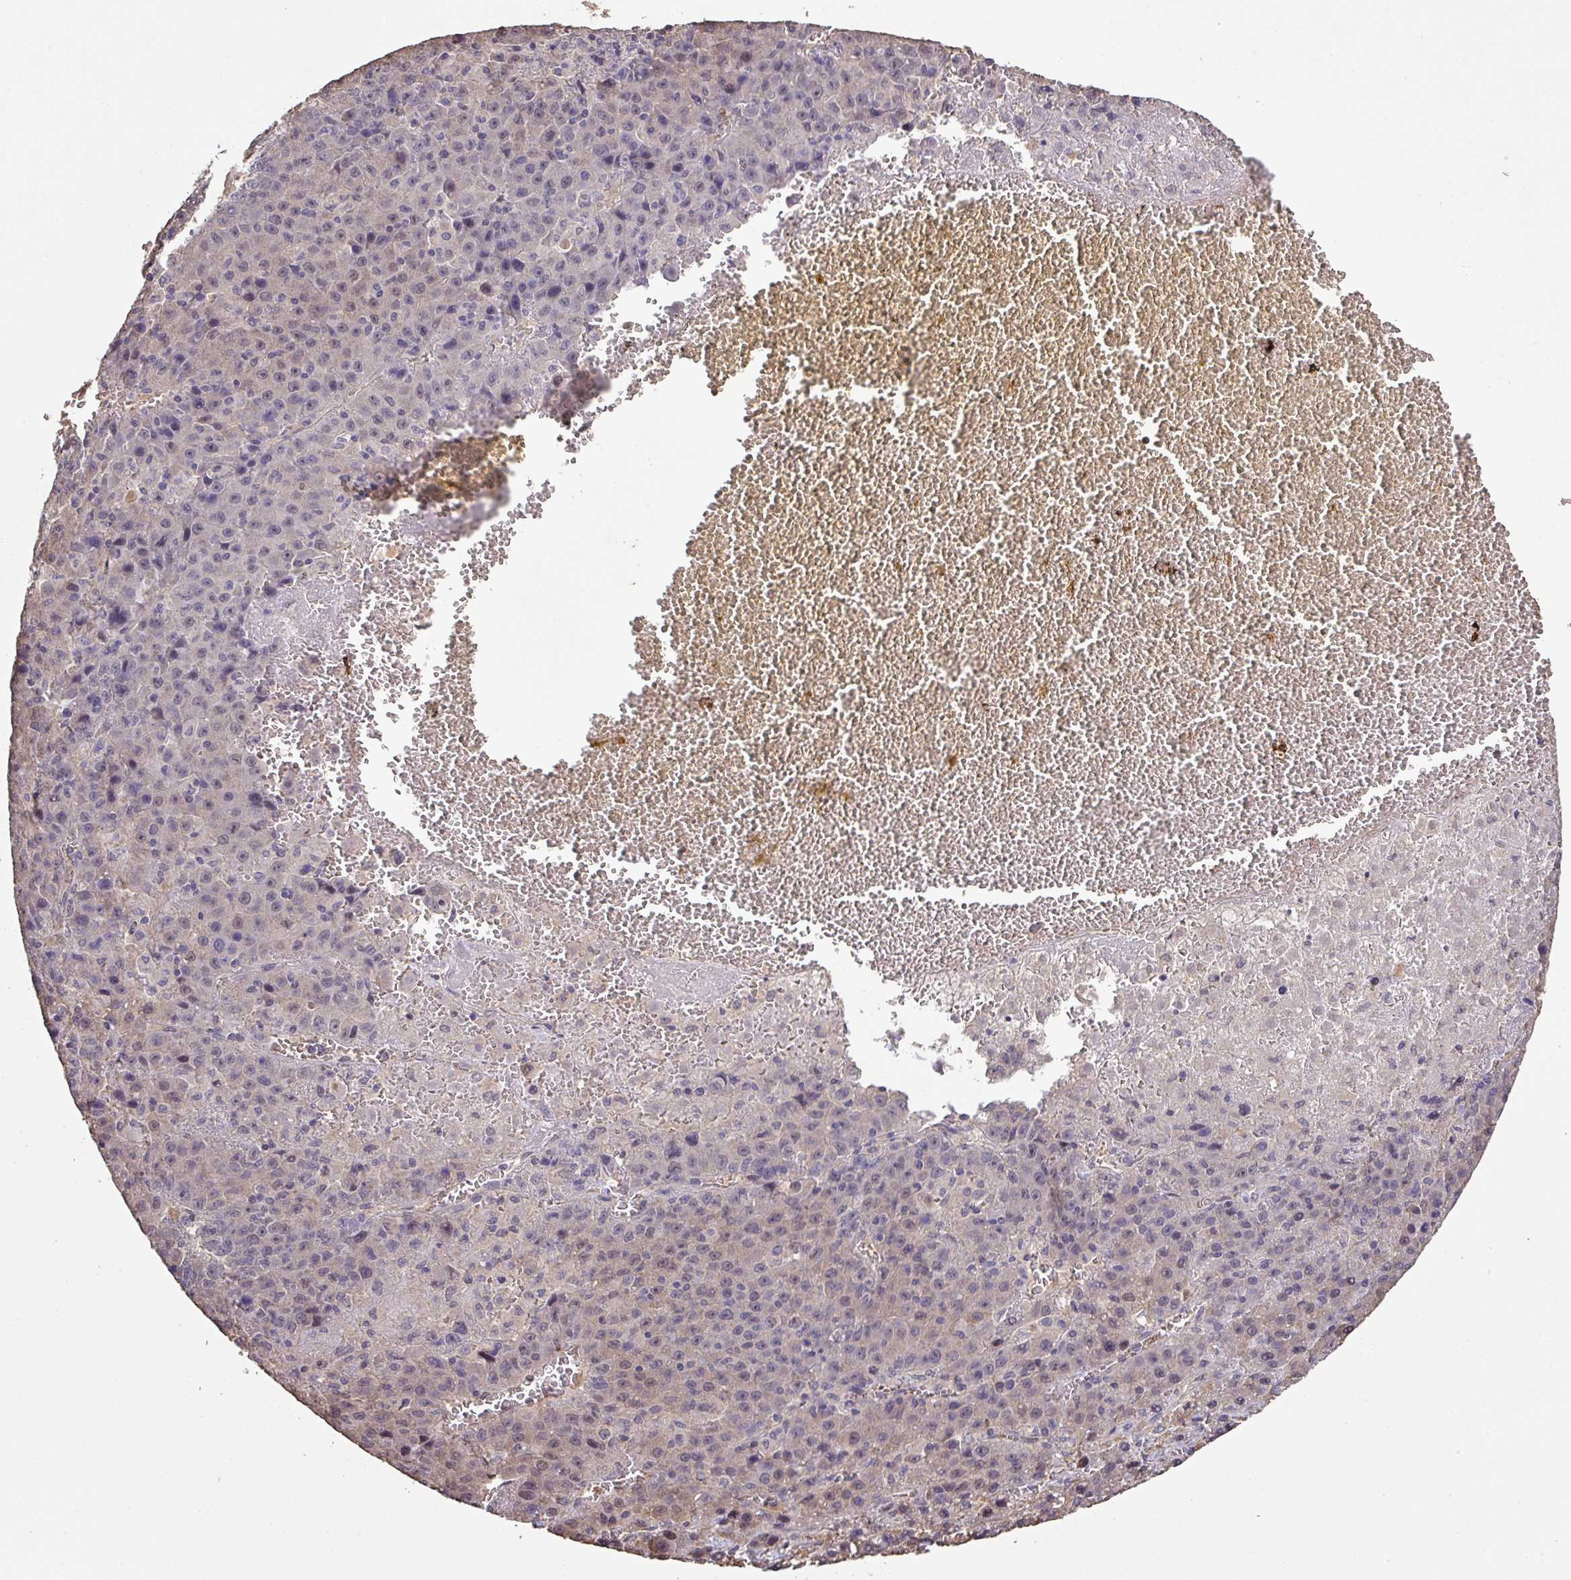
{"staining": {"intensity": "weak", "quantity": "<25%", "location": "cytoplasmic/membranous"}, "tissue": "liver cancer", "cell_type": "Tumor cells", "image_type": "cancer", "snomed": [{"axis": "morphology", "description": "Carcinoma, Hepatocellular, NOS"}, {"axis": "topography", "description": "Liver"}], "caption": "This is an immunohistochemistry histopathology image of human liver hepatocellular carcinoma. There is no staining in tumor cells.", "gene": "ISLR", "patient": {"sex": "female", "age": 53}}